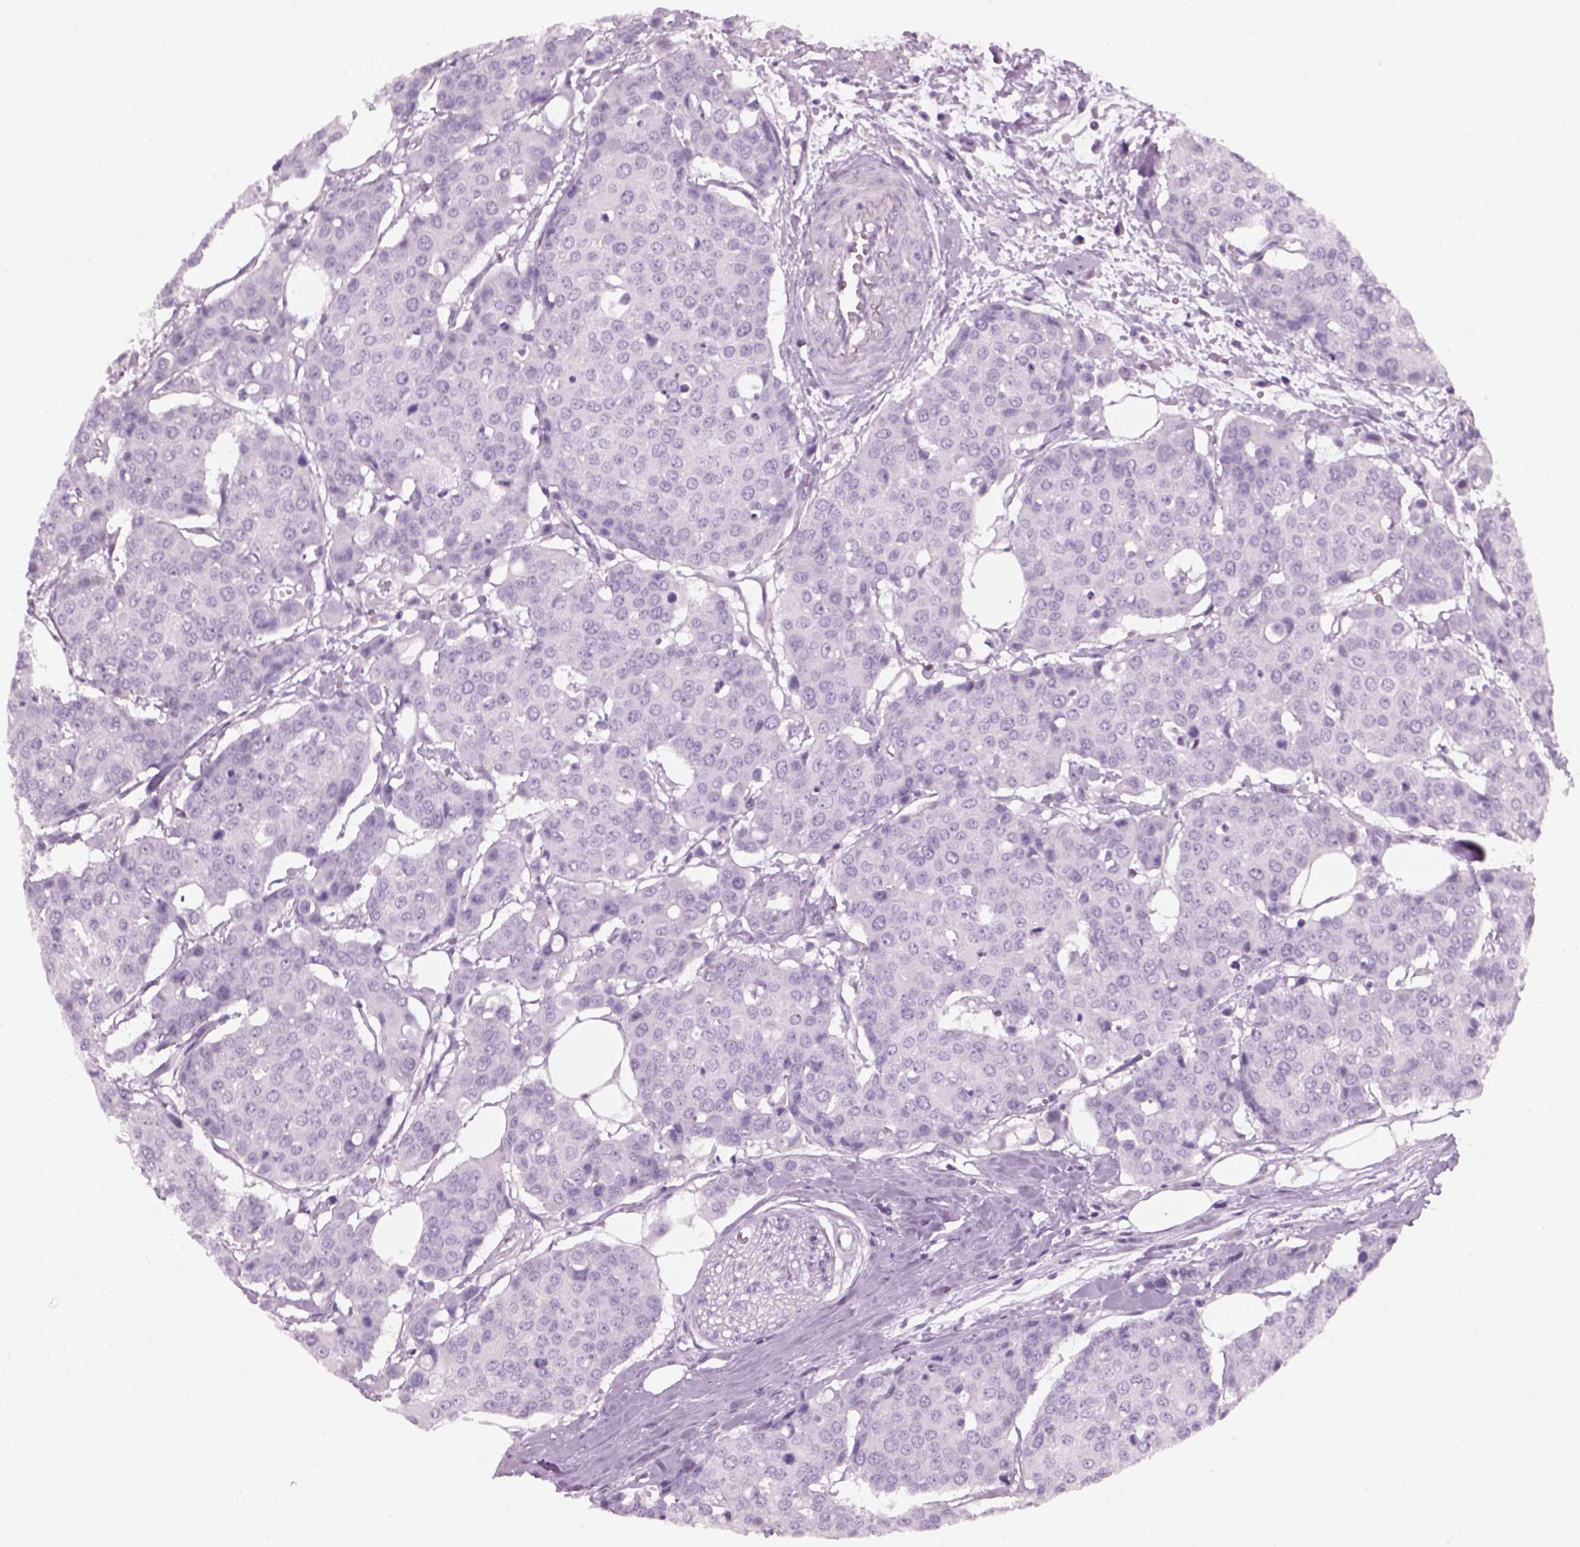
{"staining": {"intensity": "negative", "quantity": "none", "location": "none"}, "tissue": "carcinoid", "cell_type": "Tumor cells", "image_type": "cancer", "snomed": [{"axis": "morphology", "description": "Carcinoid, malignant, NOS"}, {"axis": "topography", "description": "Colon"}], "caption": "A high-resolution micrograph shows immunohistochemistry (IHC) staining of malignant carcinoid, which reveals no significant expression in tumor cells. (DAB immunohistochemistry visualized using brightfield microscopy, high magnification).", "gene": "GAS2L2", "patient": {"sex": "male", "age": 81}}